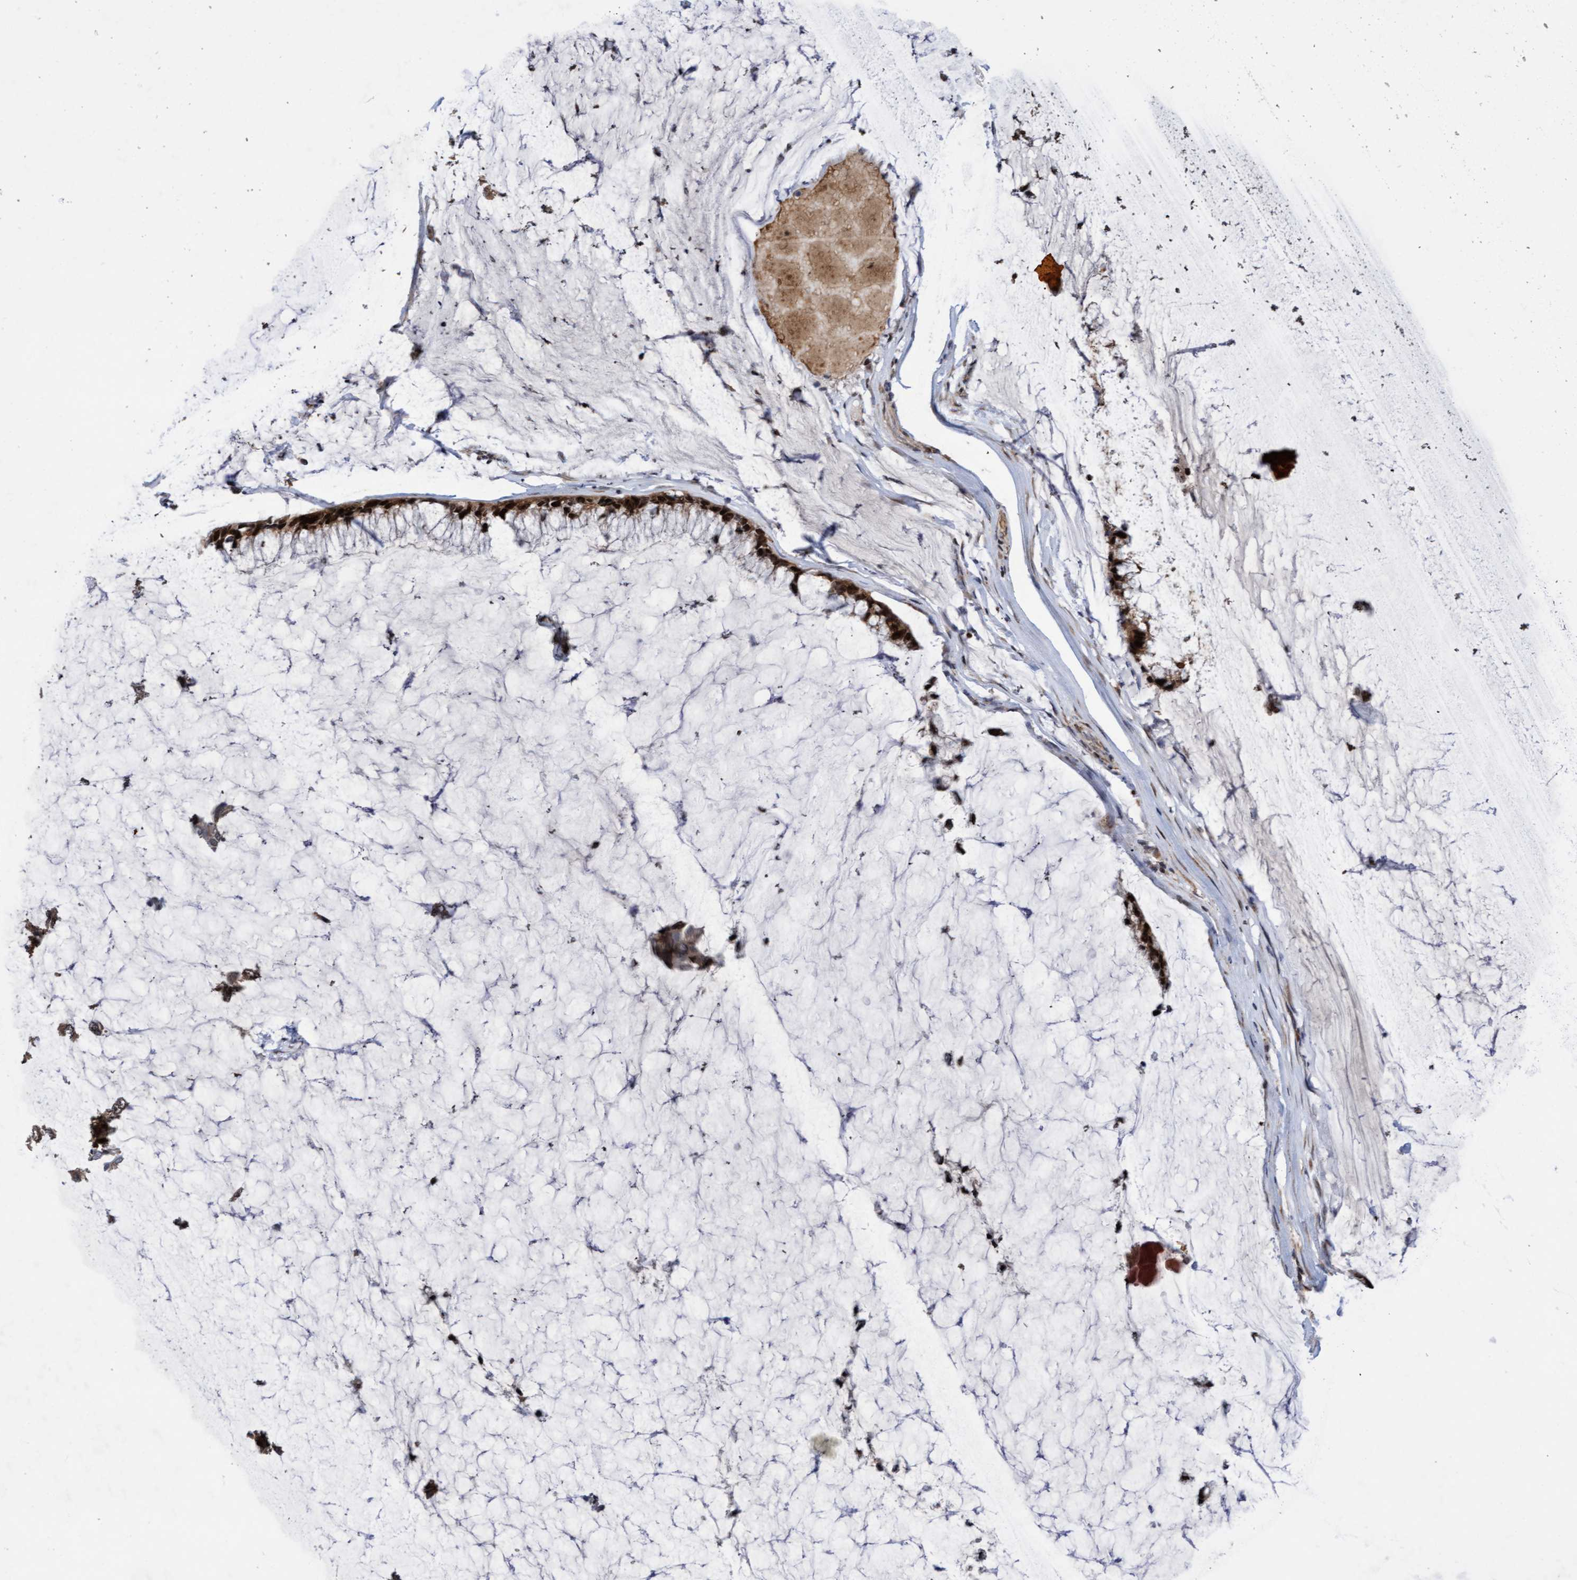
{"staining": {"intensity": "strong", "quantity": ">75%", "location": "cytoplasmic/membranous,nuclear"}, "tissue": "ovarian cancer", "cell_type": "Tumor cells", "image_type": "cancer", "snomed": [{"axis": "morphology", "description": "Cystadenocarcinoma, mucinous, NOS"}, {"axis": "topography", "description": "Ovary"}], "caption": "Immunohistochemistry (IHC) micrograph of neoplastic tissue: human ovarian cancer stained using immunohistochemistry (IHC) displays high levels of strong protein expression localized specifically in the cytoplasmic/membranous and nuclear of tumor cells, appearing as a cytoplasmic/membranous and nuclear brown color.", "gene": "TANC2", "patient": {"sex": "female", "age": 39}}